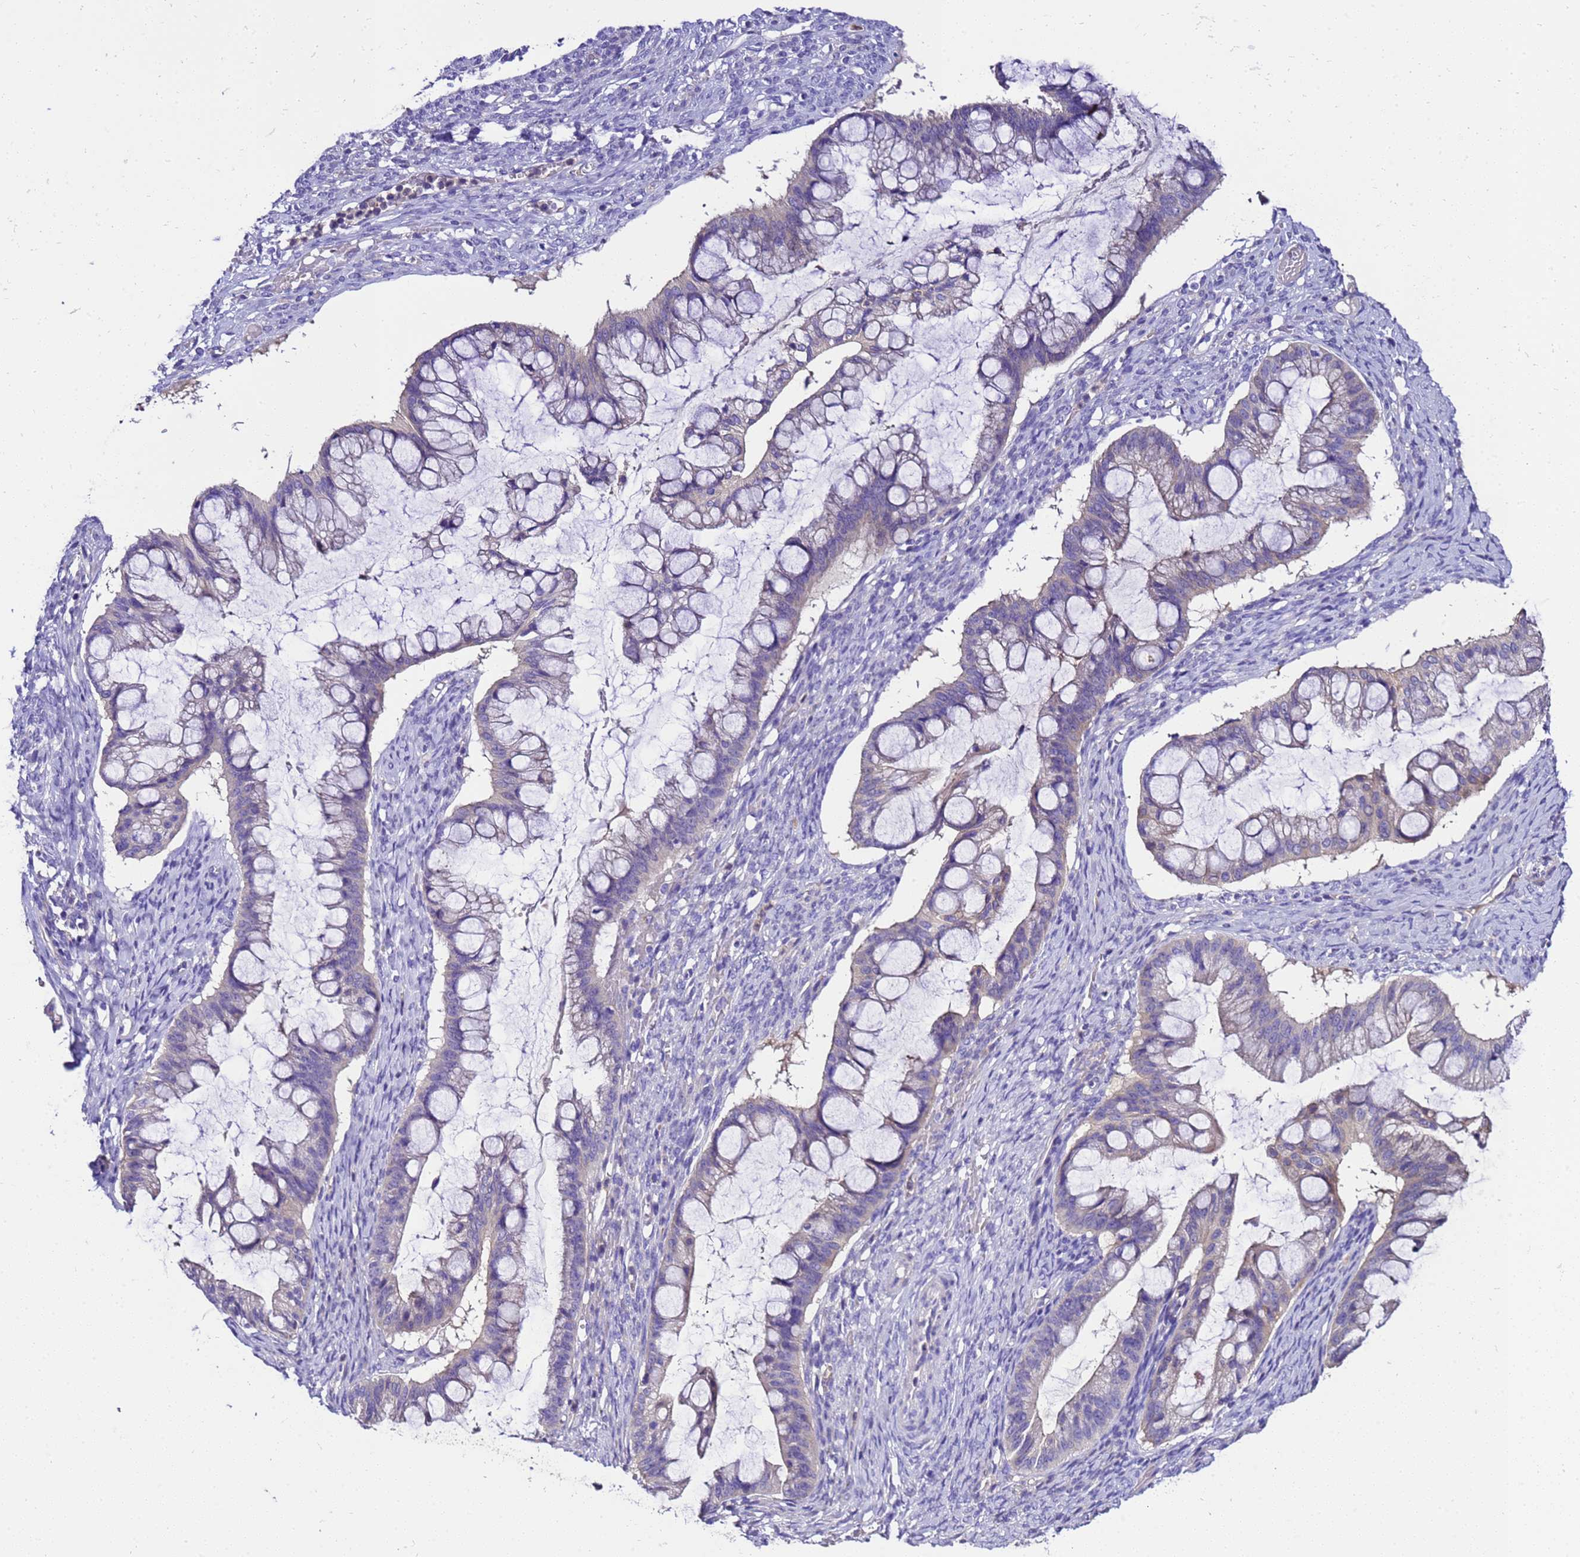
{"staining": {"intensity": "negative", "quantity": "none", "location": "none"}, "tissue": "ovarian cancer", "cell_type": "Tumor cells", "image_type": "cancer", "snomed": [{"axis": "morphology", "description": "Cystadenocarcinoma, mucinous, NOS"}, {"axis": "topography", "description": "Ovary"}], "caption": "This is an immunohistochemistry (IHC) histopathology image of human mucinous cystadenocarcinoma (ovarian). There is no expression in tumor cells.", "gene": "UGT2A1", "patient": {"sex": "female", "age": 73}}